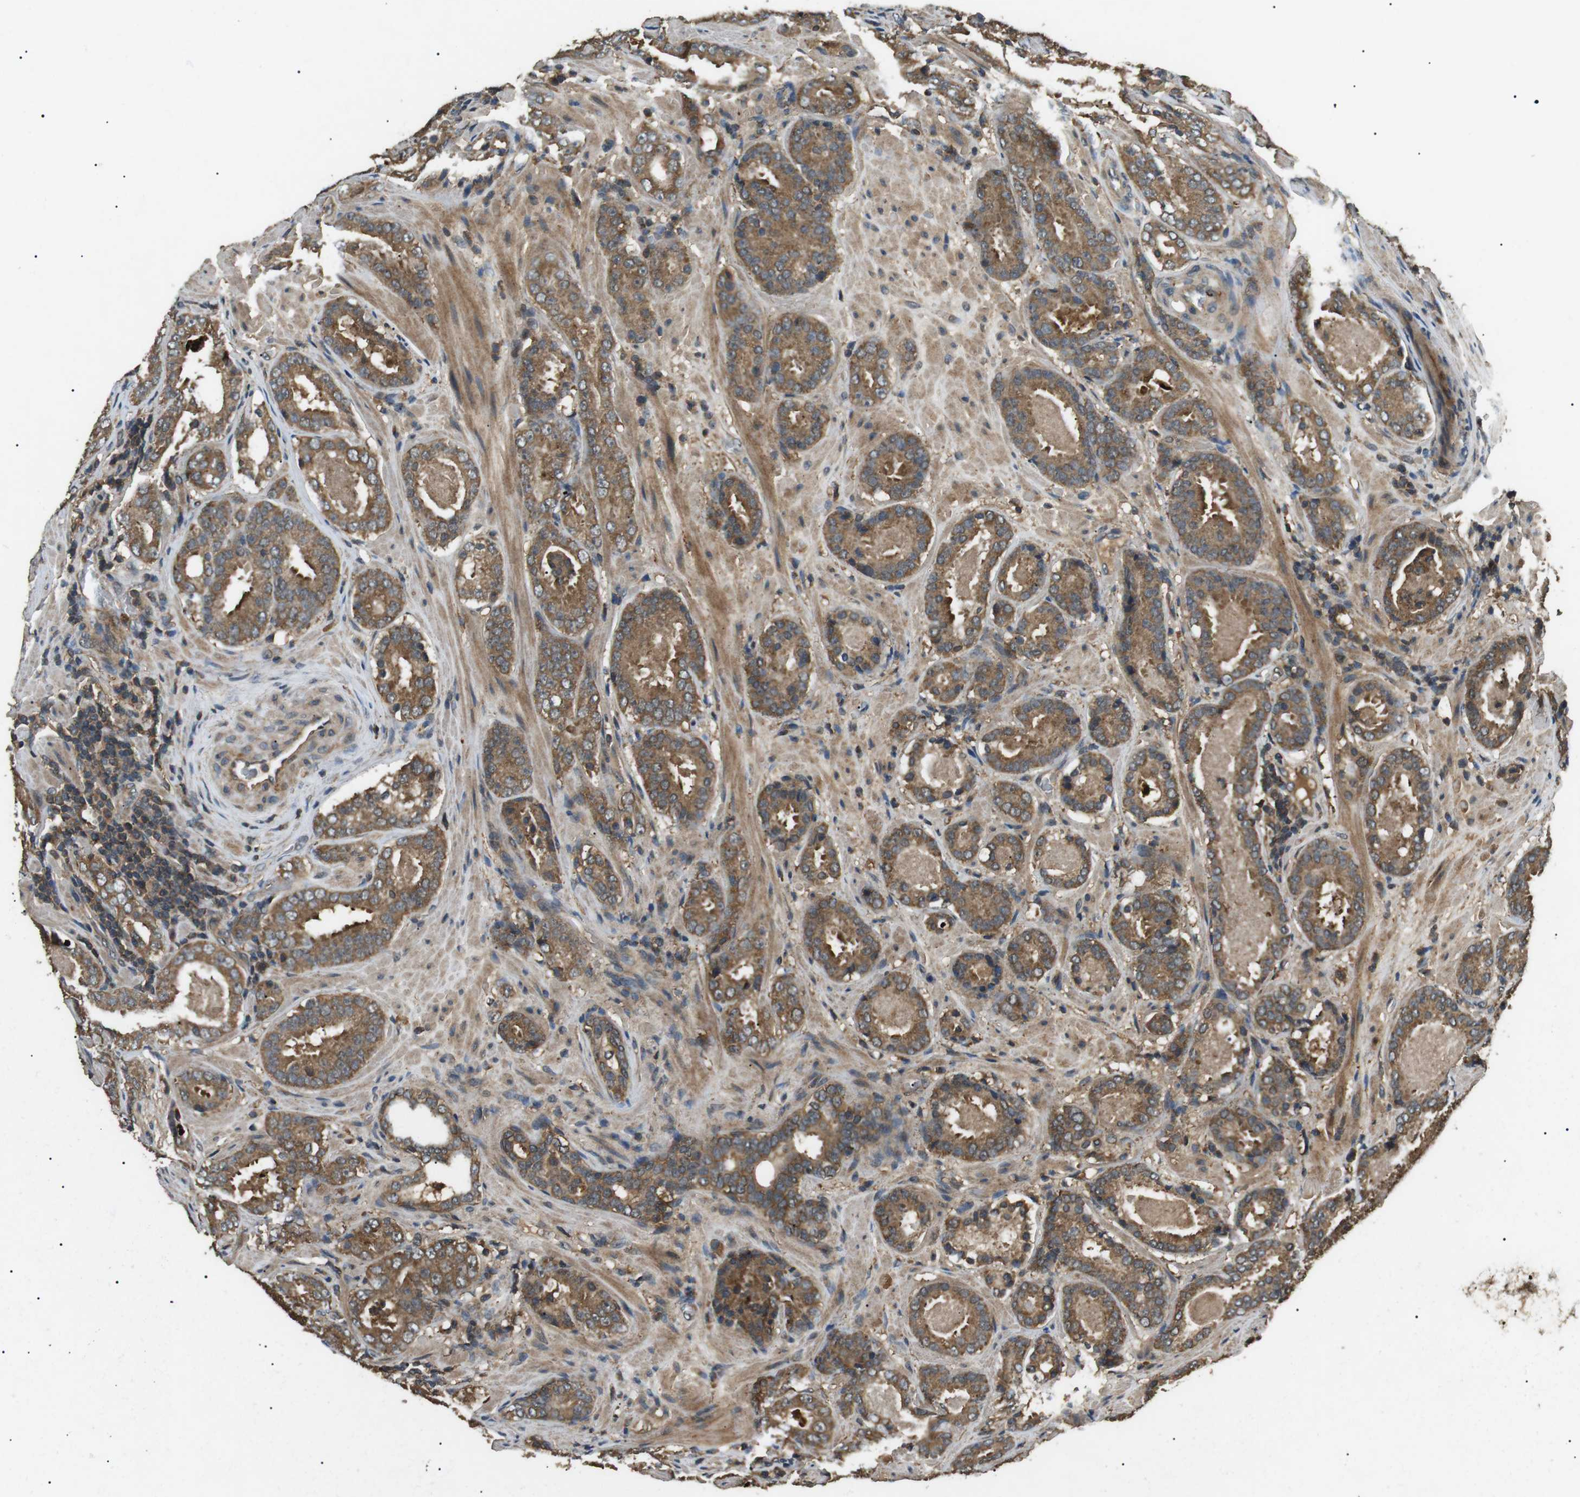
{"staining": {"intensity": "moderate", "quantity": ">75%", "location": "cytoplasmic/membranous"}, "tissue": "prostate cancer", "cell_type": "Tumor cells", "image_type": "cancer", "snomed": [{"axis": "morphology", "description": "Adenocarcinoma, Low grade"}, {"axis": "topography", "description": "Prostate"}], "caption": "Immunohistochemistry (IHC) (DAB) staining of human prostate adenocarcinoma (low-grade) exhibits moderate cytoplasmic/membranous protein positivity in approximately >75% of tumor cells.", "gene": "TBC1D15", "patient": {"sex": "male", "age": 69}}